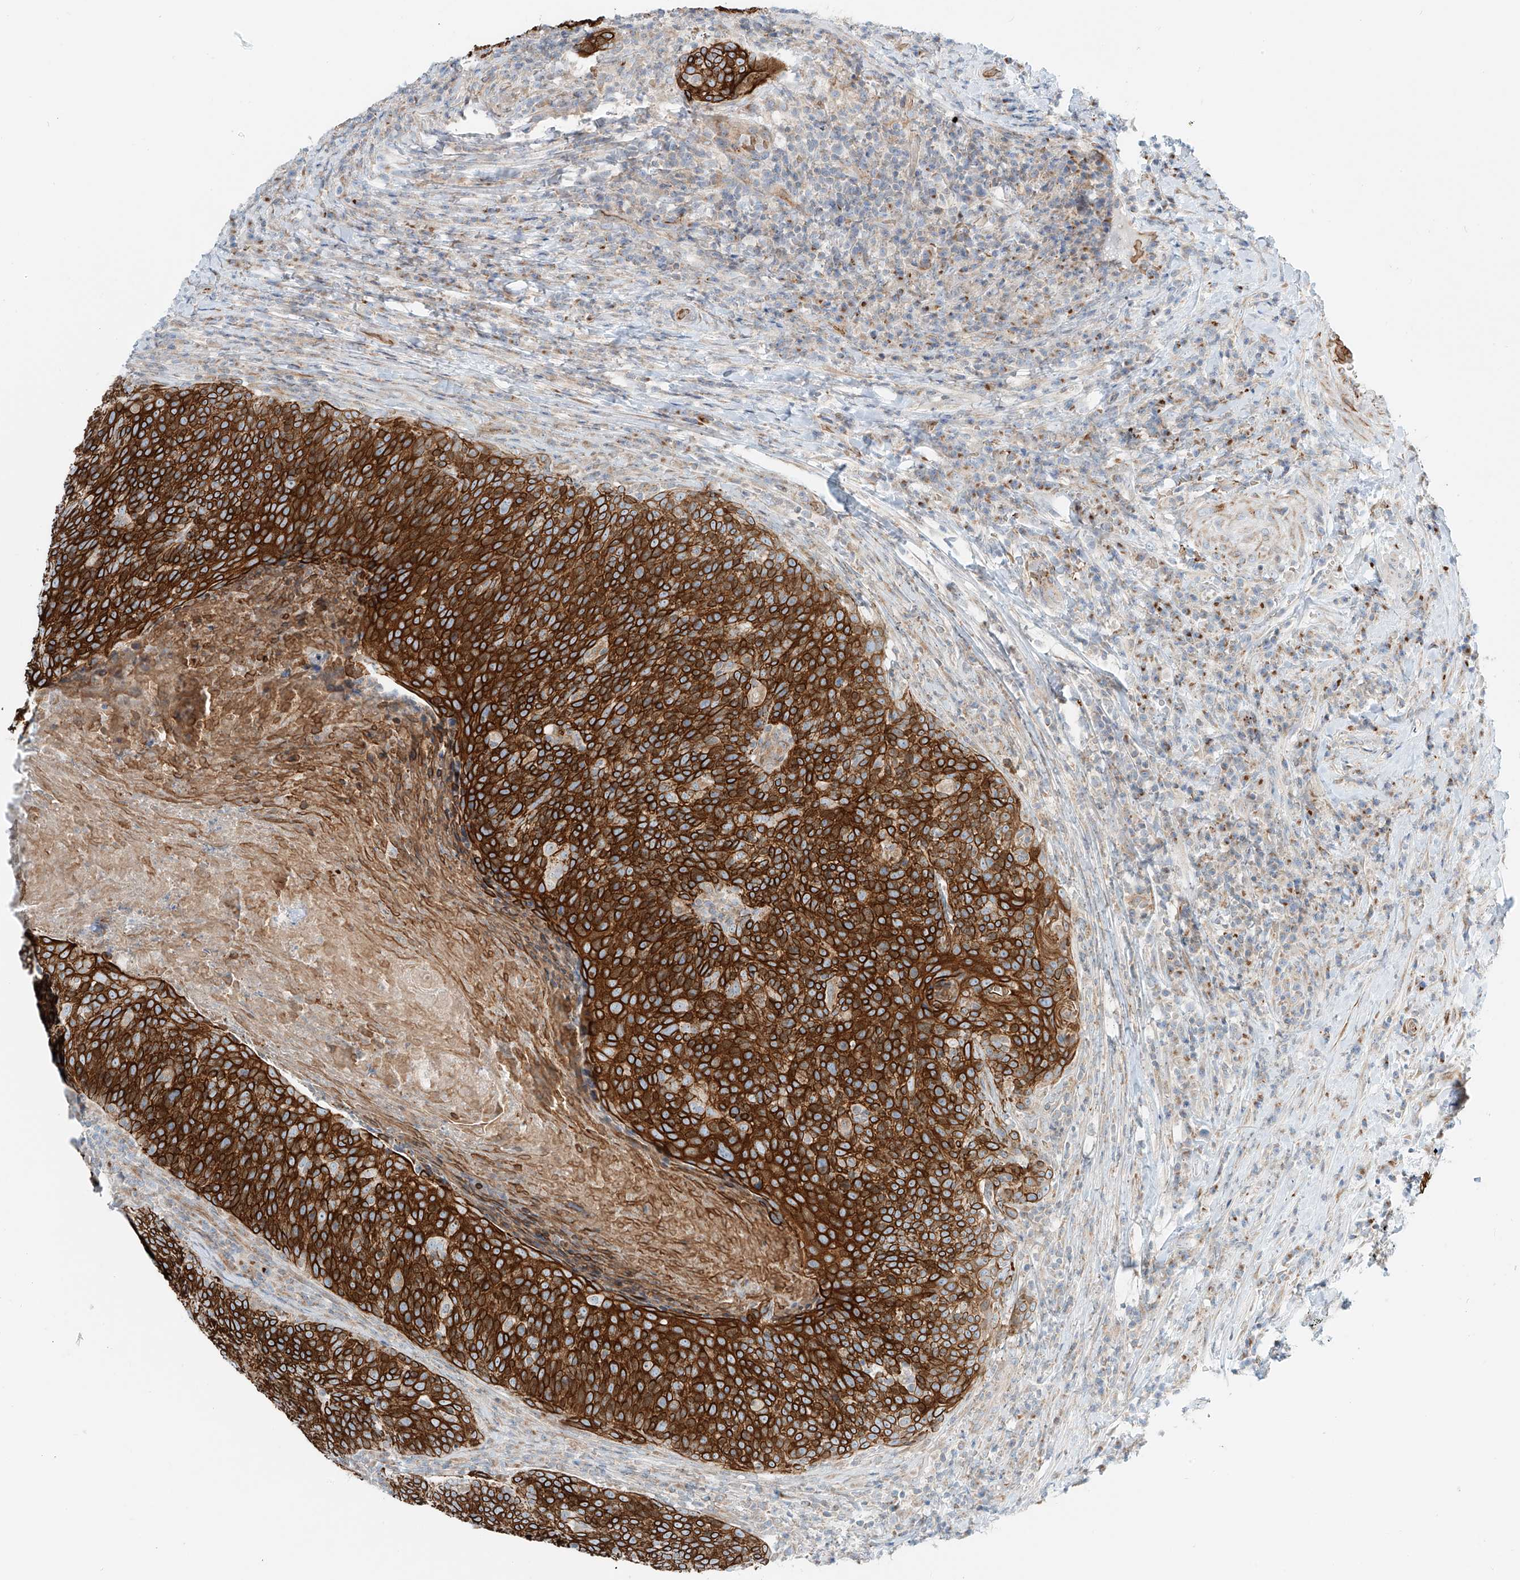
{"staining": {"intensity": "strong", "quantity": ">75%", "location": "cytoplasmic/membranous"}, "tissue": "head and neck cancer", "cell_type": "Tumor cells", "image_type": "cancer", "snomed": [{"axis": "morphology", "description": "Squamous cell carcinoma, NOS"}, {"axis": "morphology", "description": "Squamous cell carcinoma, metastatic, NOS"}, {"axis": "topography", "description": "Lymph node"}, {"axis": "topography", "description": "Head-Neck"}], "caption": "About >75% of tumor cells in human squamous cell carcinoma (head and neck) display strong cytoplasmic/membranous protein expression as visualized by brown immunohistochemical staining.", "gene": "EIPR1", "patient": {"sex": "male", "age": 62}}